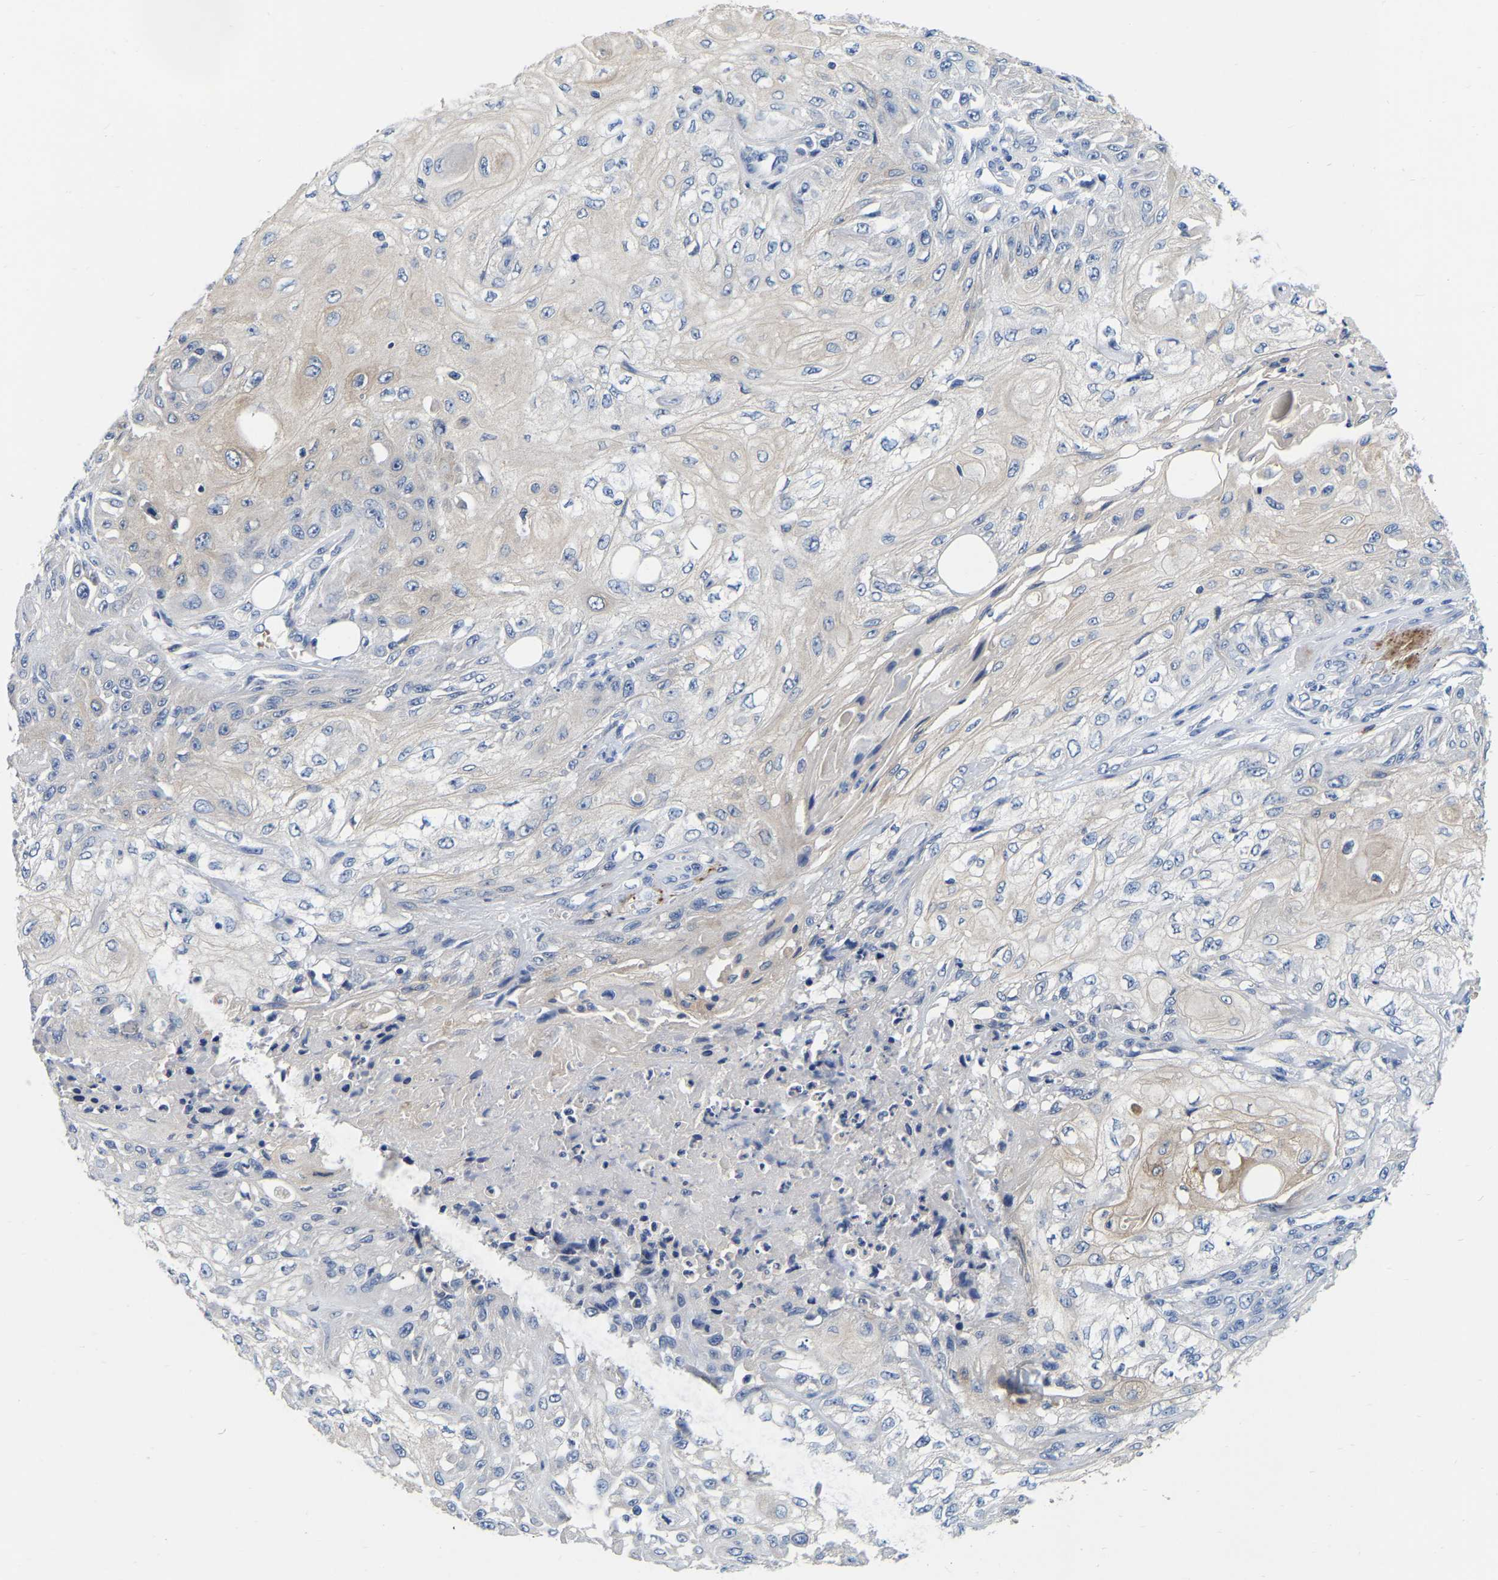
{"staining": {"intensity": "negative", "quantity": "none", "location": "none"}, "tissue": "skin cancer", "cell_type": "Tumor cells", "image_type": "cancer", "snomed": [{"axis": "morphology", "description": "Squamous cell carcinoma, NOS"}, {"axis": "morphology", "description": "Squamous cell carcinoma, metastatic, NOS"}, {"axis": "topography", "description": "Skin"}, {"axis": "topography", "description": "Lymph node"}], "caption": "IHC of metastatic squamous cell carcinoma (skin) reveals no positivity in tumor cells. (Stains: DAB (3,3'-diaminobenzidine) immunohistochemistry (IHC) with hematoxylin counter stain, Microscopy: brightfield microscopy at high magnification).", "gene": "RAB27B", "patient": {"sex": "male", "age": 75}}